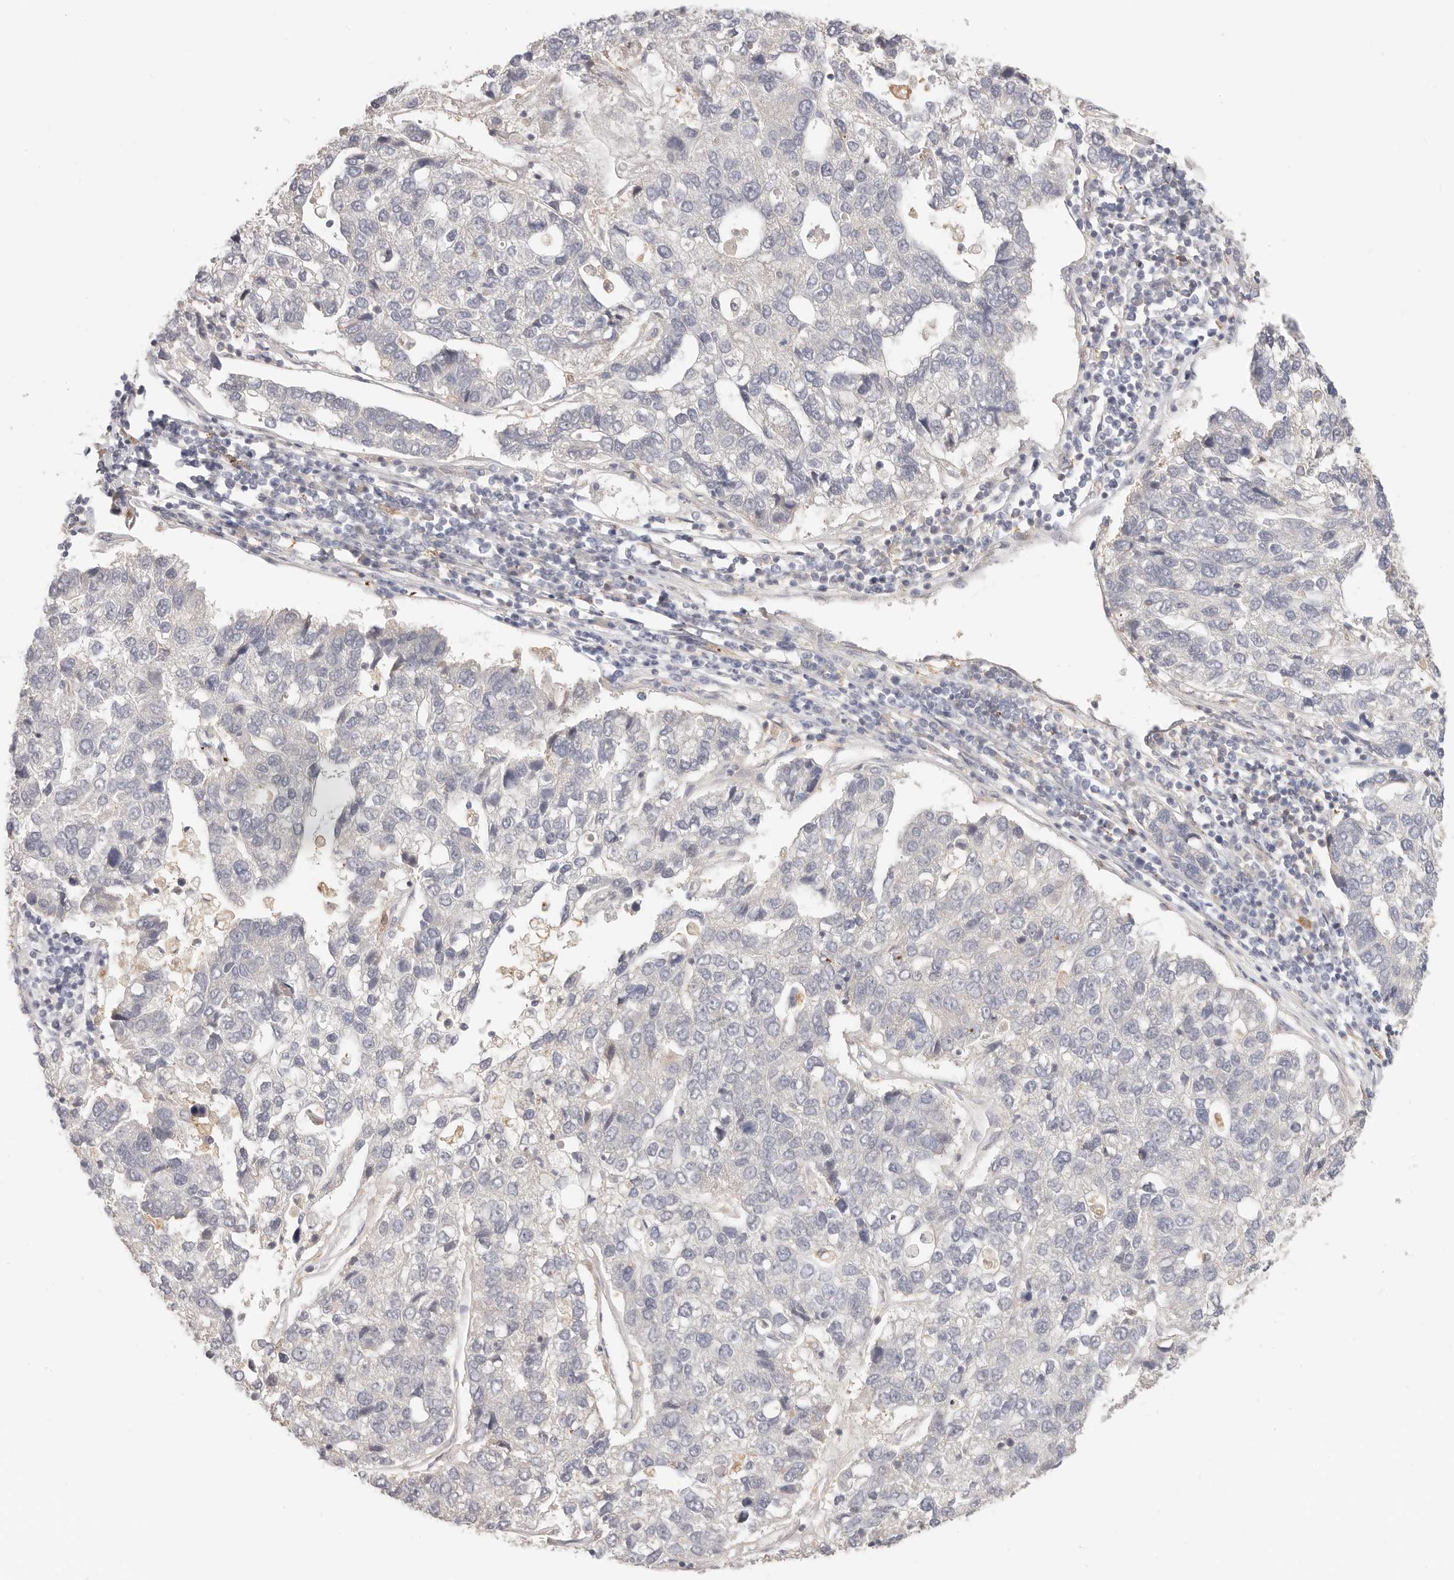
{"staining": {"intensity": "negative", "quantity": "none", "location": "none"}, "tissue": "pancreatic cancer", "cell_type": "Tumor cells", "image_type": "cancer", "snomed": [{"axis": "morphology", "description": "Adenocarcinoma, NOS"}, {"axis": "topography", "description": "Pancreas"}], "caption": "The micrograph displays no staining of tumor cells in pancreatic cancer.", "gene": "DTNBP1", "patient": {"sex": "female", "age": 61}}